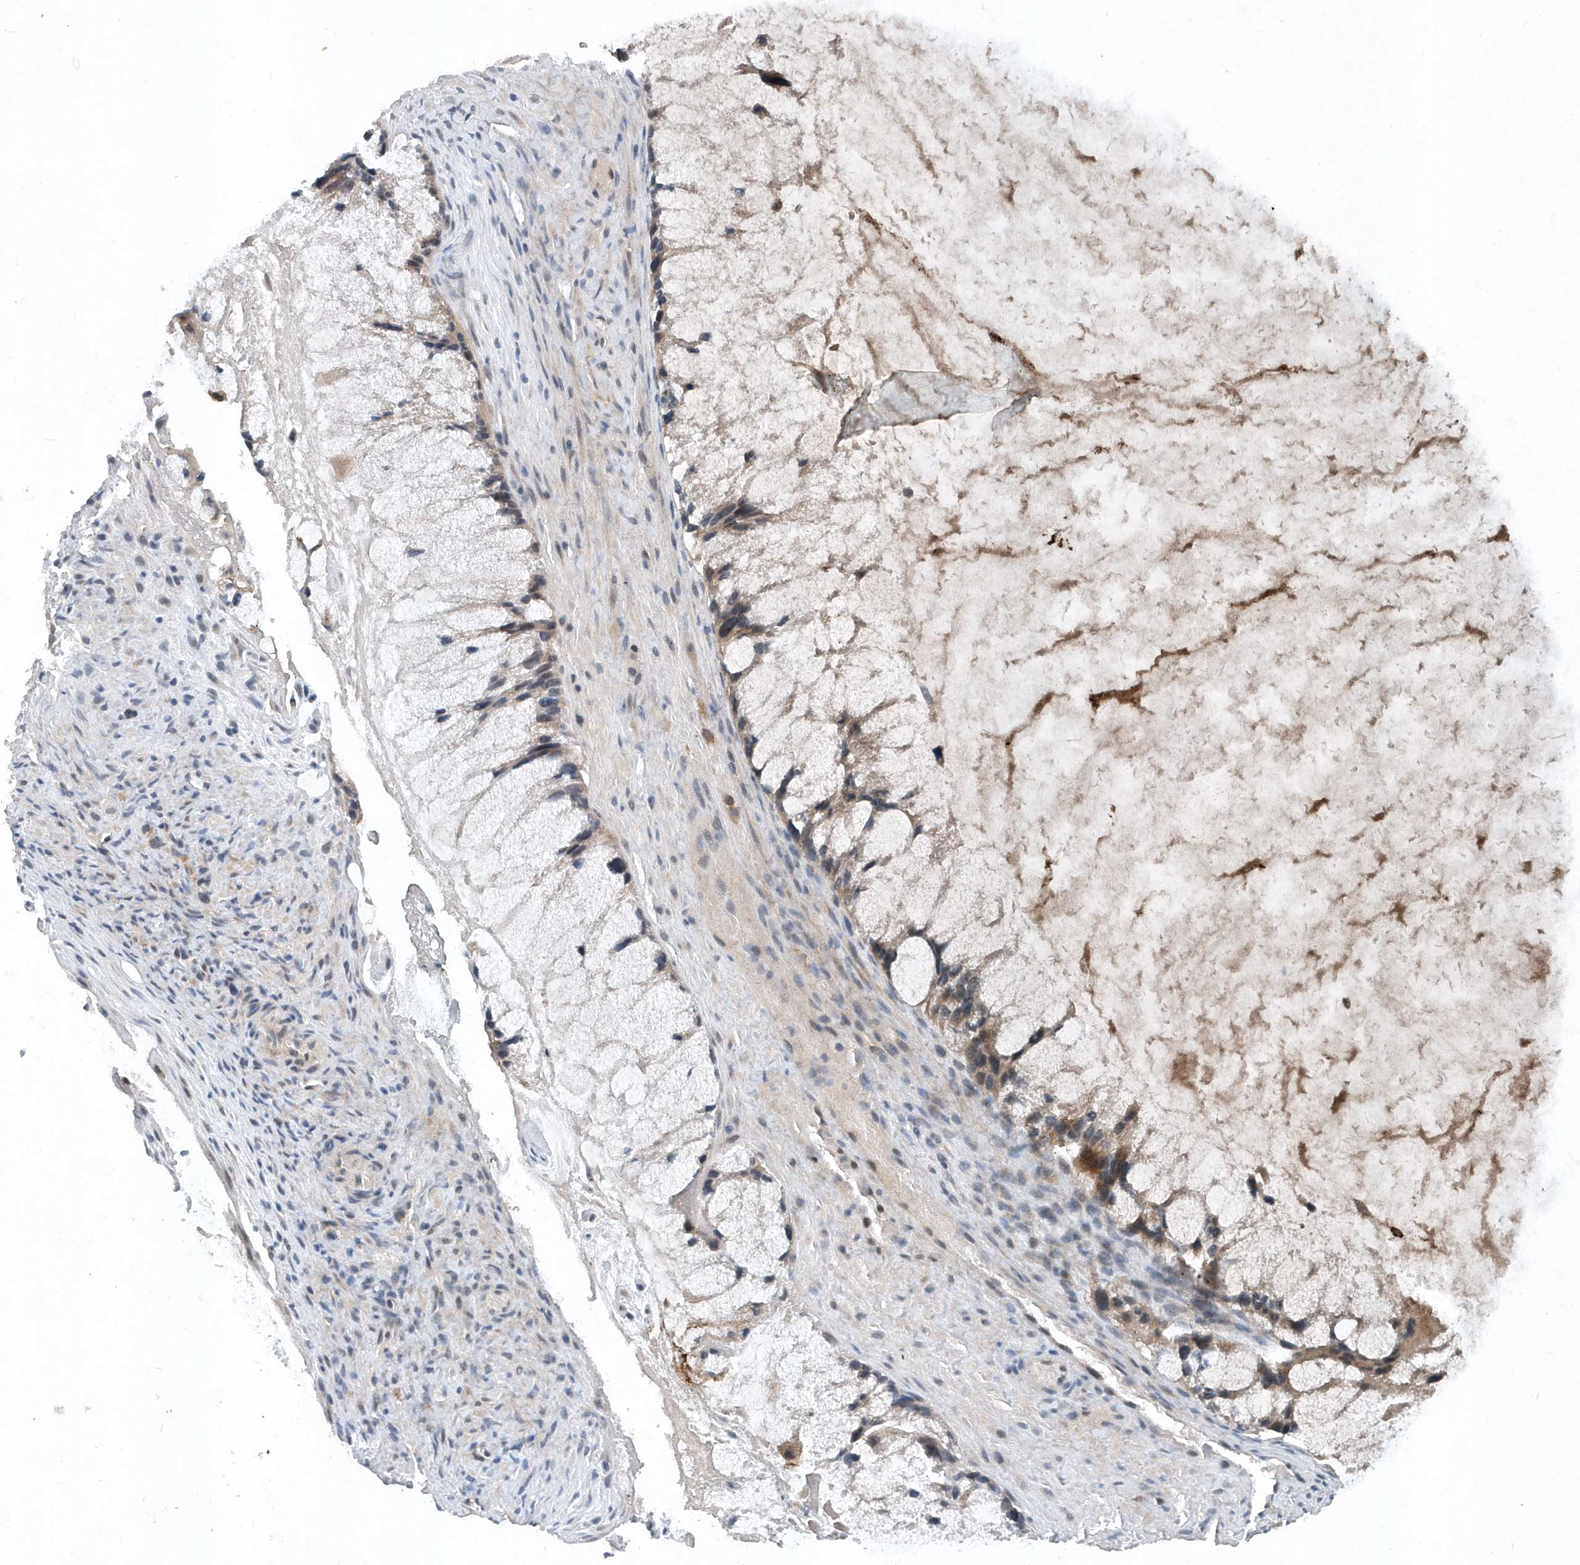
{"staining": {"intensity": "weak", "quantity": "25%-75%", "location": "cytoplasmic/membranous"}, "tissue": "ovarian cancer", "cell_type": "Tumor cells", "image_type": "cancer", "snomed": [{"axis": "morphology", "description": "Cystadenocarcinoma, mucinous, NOS"}, {"axis": "topography", "description": "Ovary"}], "caption": "Immunohistochemistry histopathology image of neoplastic tissue: ovarian cancer (mucinous cystadenocarcinoma) stained using immunohistochemistry (IHC) demonstrates low levels of weak protein expression localized specifically in the cytoplasmic/membranous of tumor cells, appearing as a cytoplasmic/membranous brown color.", "gene": "SCFD2", "patient": {"sex": "female", "age": 37}}